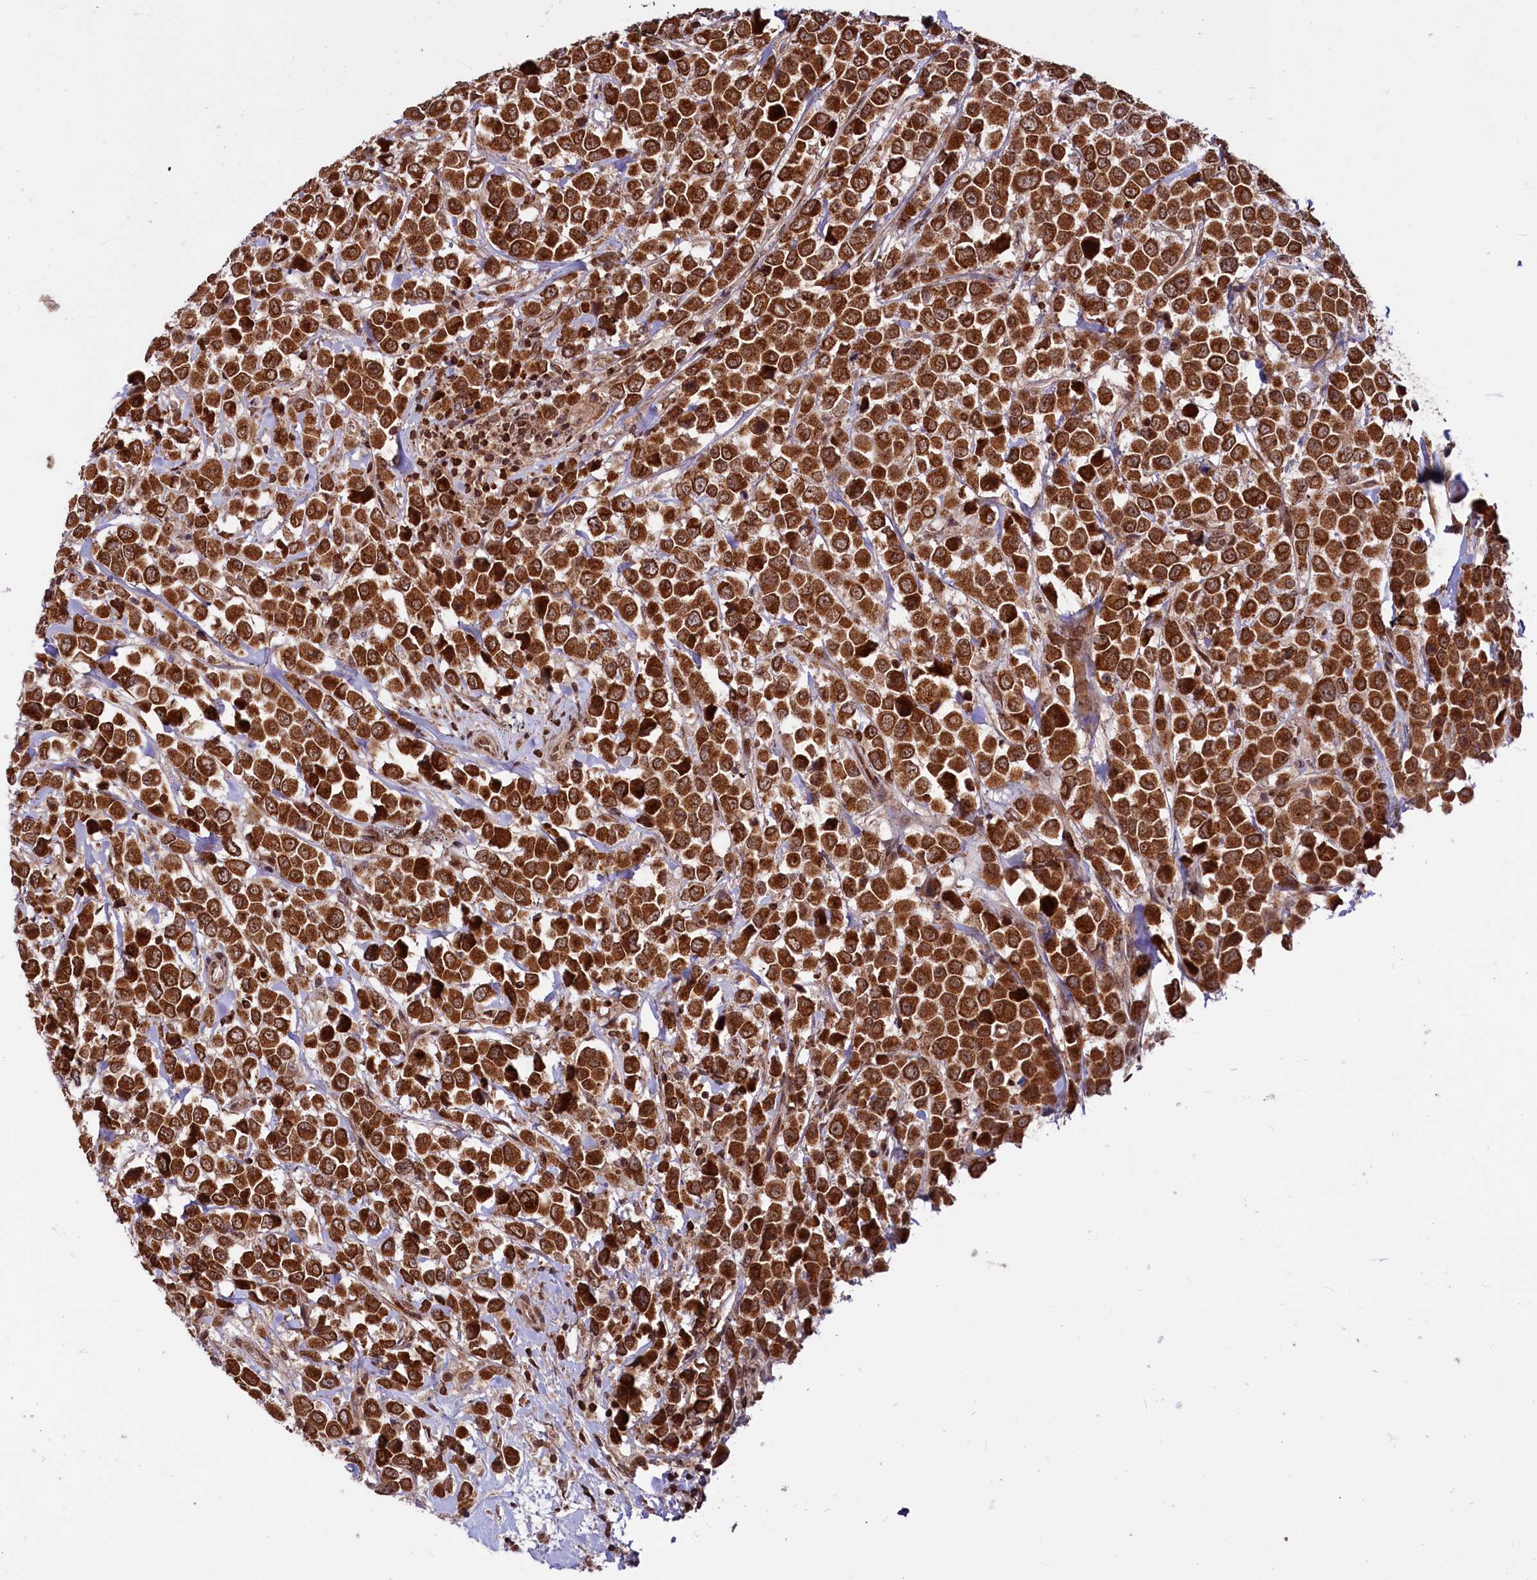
{"staining": {"intensity": "strong", "quantity": ">75%", "location": "cytoplasmic/membranous,nuclear"}, "tissue": "breast cancer", "cell_type": "Tumor cells", "image_type": "cancer", "snomed": [{"axis": "morphology", "description": "Duct carcinoma"}, {"axis": "topography", "description": "Breast"}], "caption": "Human breast cancer (infiltrating ductal carcinoma) stained with a protein marker displays strong staining in tumor cells.", "gene": "PHC3", "patient": {"sex": "female", "age": 61}}